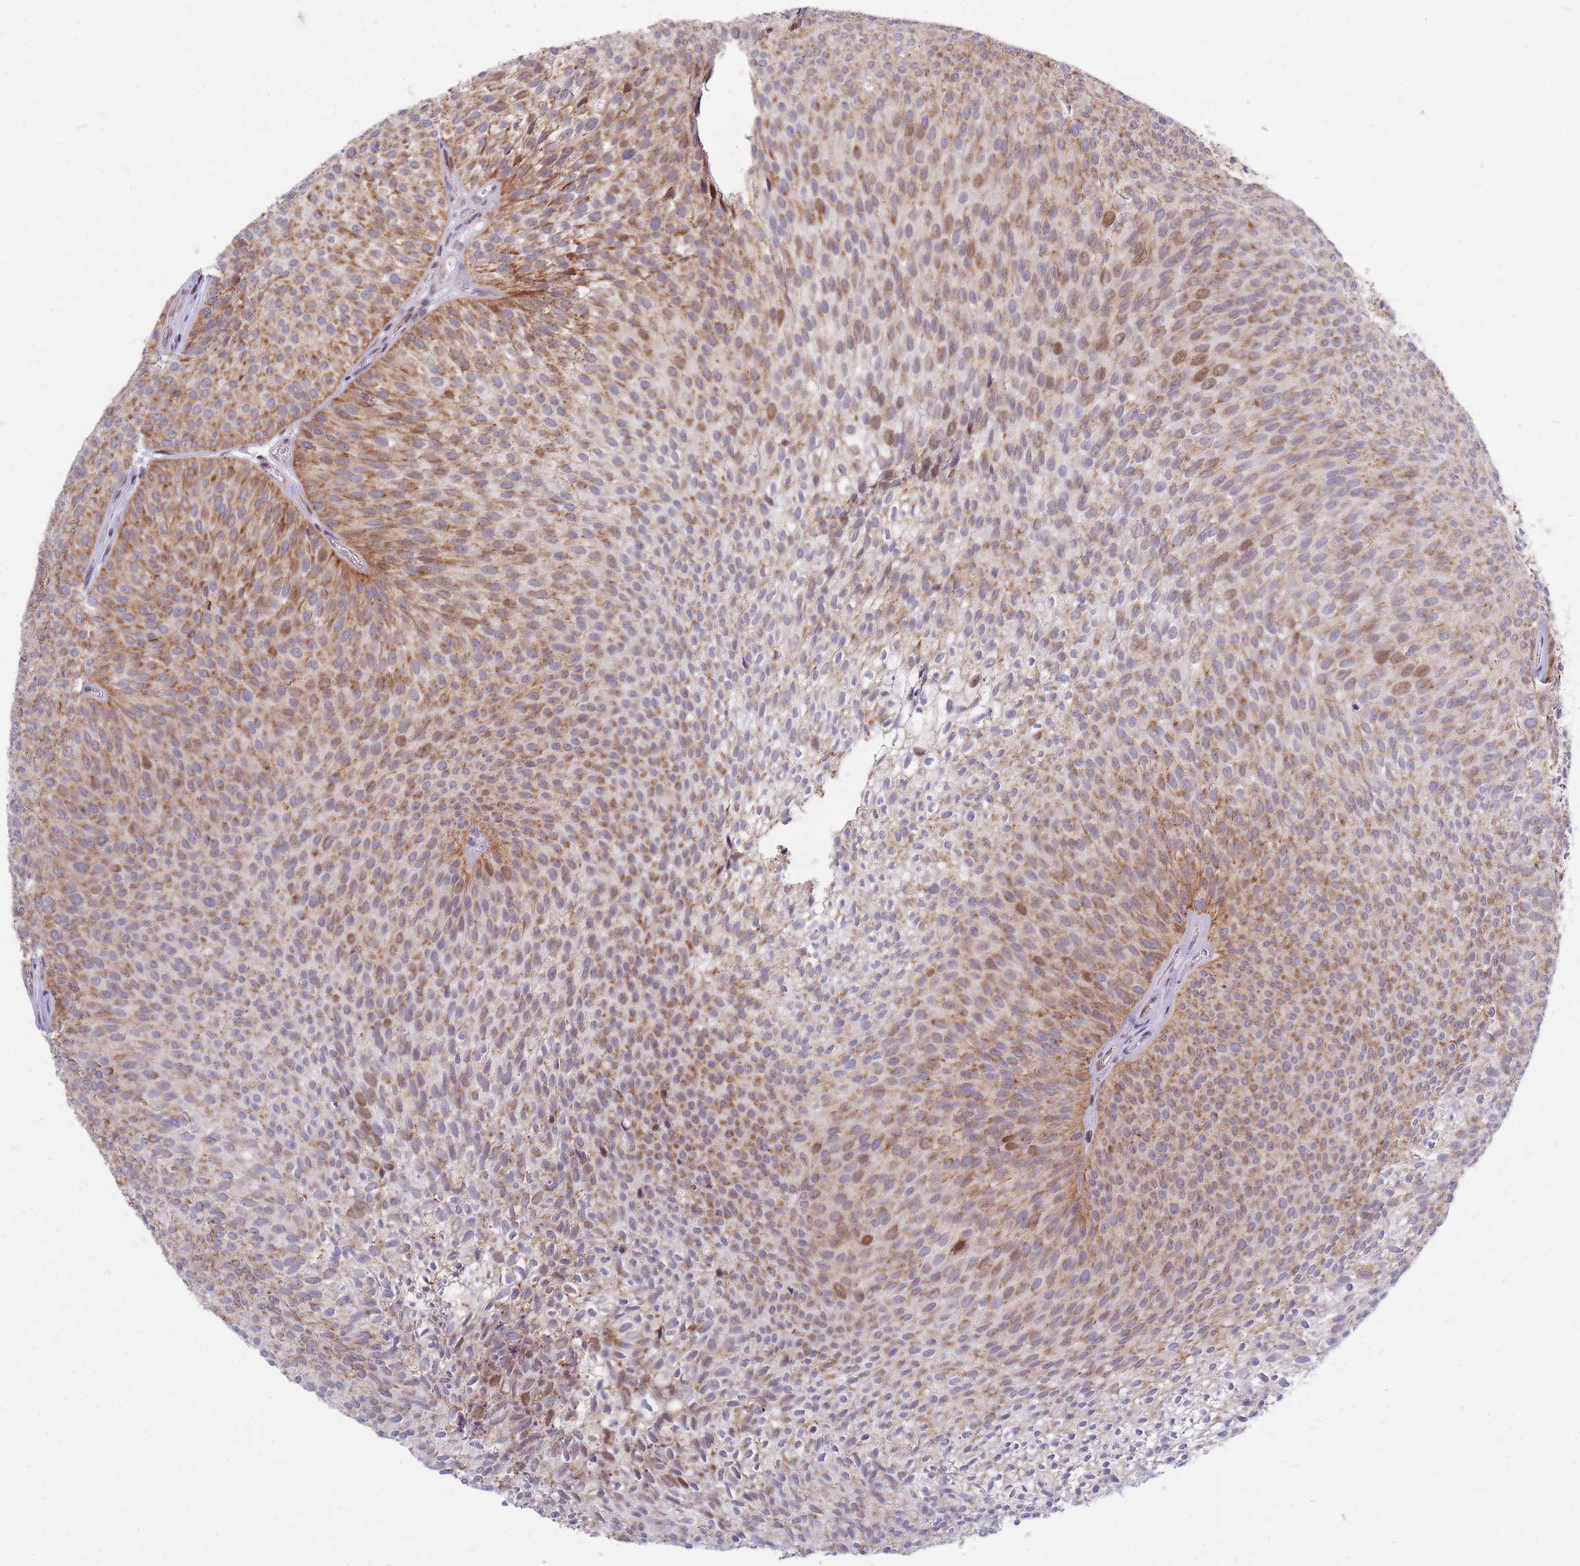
{"staining": {"intensity": "moderate", "quantity": ">75%", "location": "cytoplasmic/membranous"}, "tissue": "urothelial cancer", "cell_type": "Tumor cells", "image_type": "cancer", "snomed": [{"axis": "morphology", "description": "Urothelial carcinoma, Low grade"}, {"axis": "topography", "description": "Urinary bladder"}], "caption": "Brown immunohistochemical staining in human urothelial cancer exhibits moderate cytoplasmic/membranous staining in about >75% of tumor cells. The protein of interest is stained brown, and the nuclei are stained in blue (DAB (3,3'-diaminobenzidine) IHC with brightfield microscopy, high magnification).", "gene": "MOB4", "patient": {"sex": "male", "age": 91}}